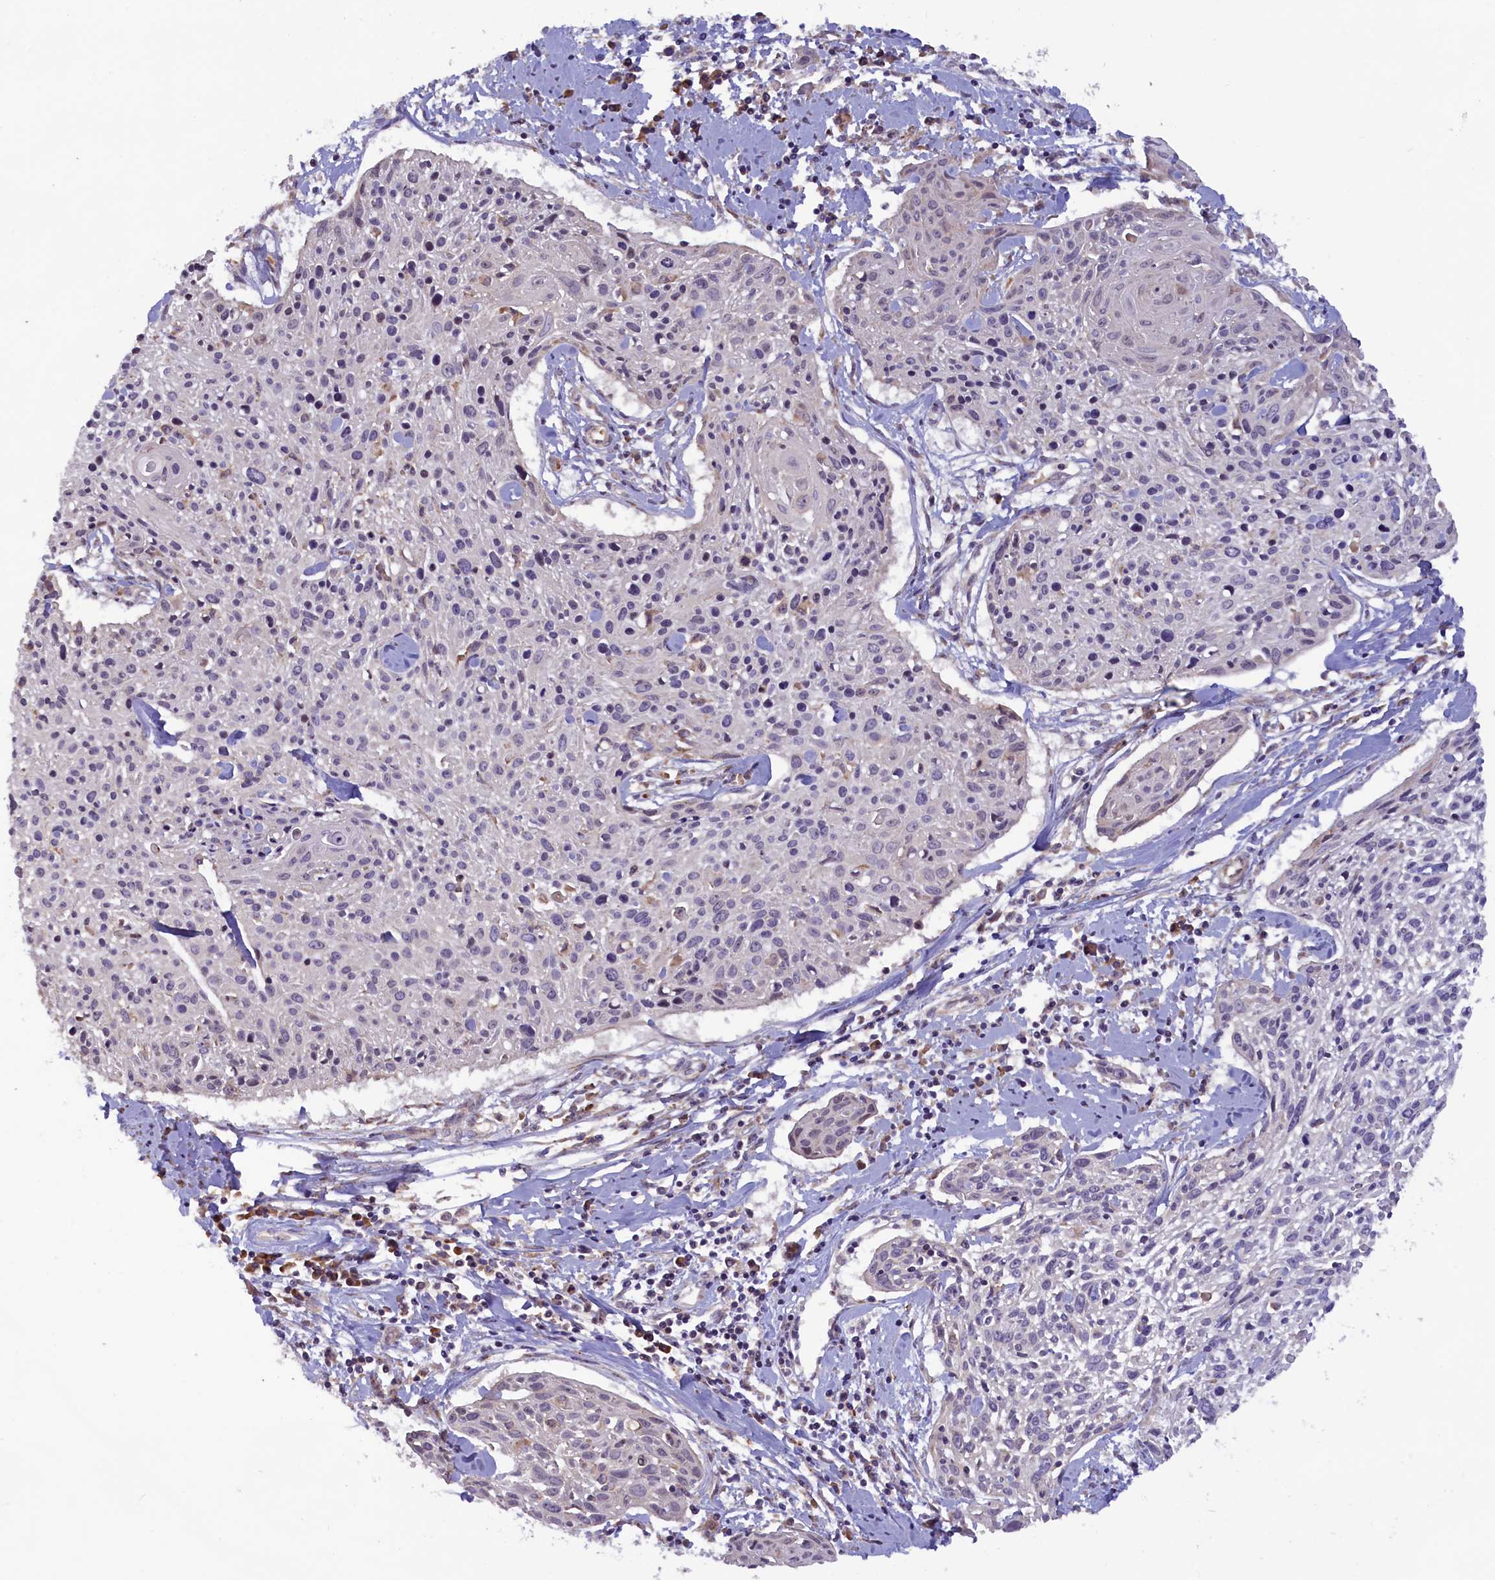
{"staining": {"intensity": "negative", "quantity": "none", "location": "none"}, "tissue": "cervical cancer", "cell_type": "Tumor cells", "image_type": "cancer", "snomed": [{"axis": "morphology", "description": "Squamous cell carcinoma, NOS"}, {"axis": "topography", "description": "Cervix"}], "caption": "Squamous cell carcinoma (cervical) was stained to show a protein in brown. There is no significant staining in tumor cells.", "gene": "CCDC9B", "patient": {"sex": "female", "age": 51}}